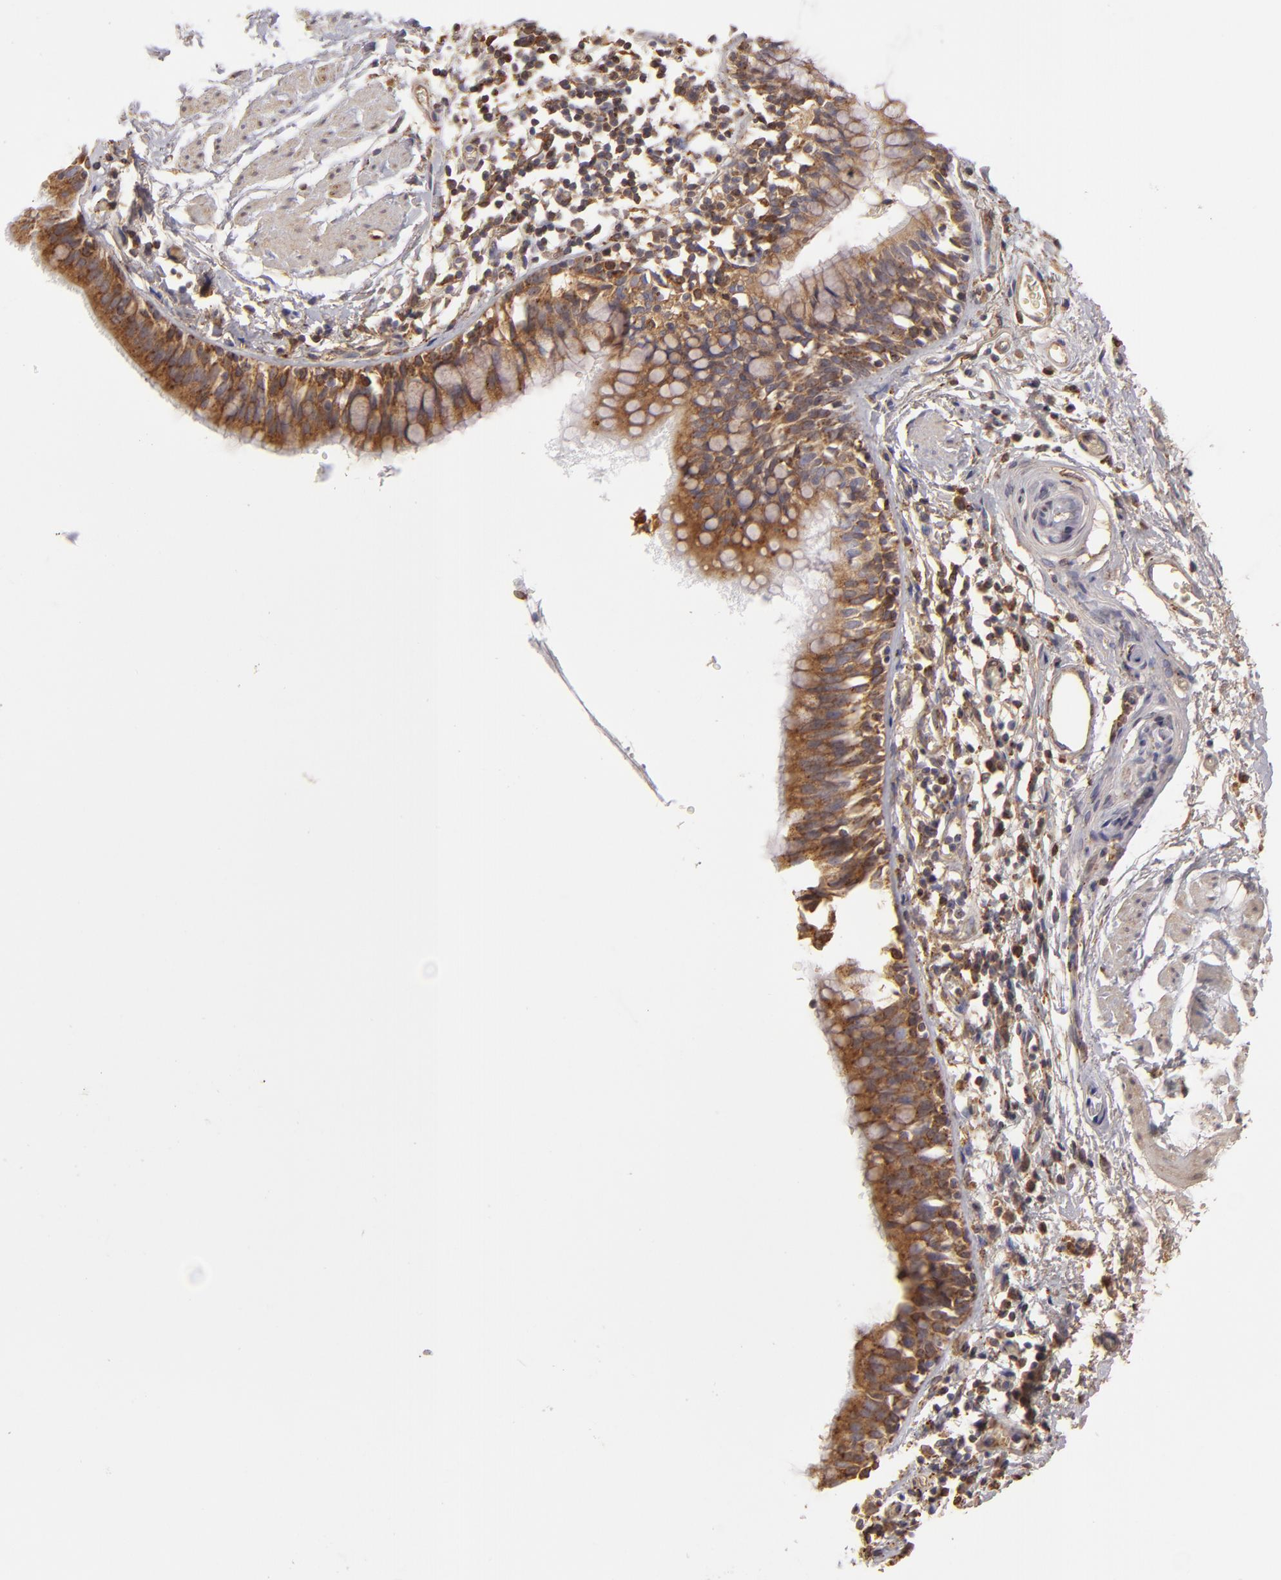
{"staining": {"intensity": "strong", "quantity": ">75%", "location": "cytoplasmic/membranous"}, "tissue": "bronchus", "cell_type": "Respiratory epithelial cells", "image_type": "normal", "snomed": [{"axis": "morphology", "description": "Normal tissue, NOS"}, {"axis": "topography", "description": "Lymph node of abdomen"}, {"axis": "topography", "description": "Lymph node of pelvis"}], "caption": "Immunohistochemistry image of unremarkable bronchus stained for a protein (brown), which demonstrates high levels of strong cytoplasmic/membranous positivity in about >75% of respiratory epithelial cells.", "gene": "CFB", "patient": {"sex": "female", "age": 65}}